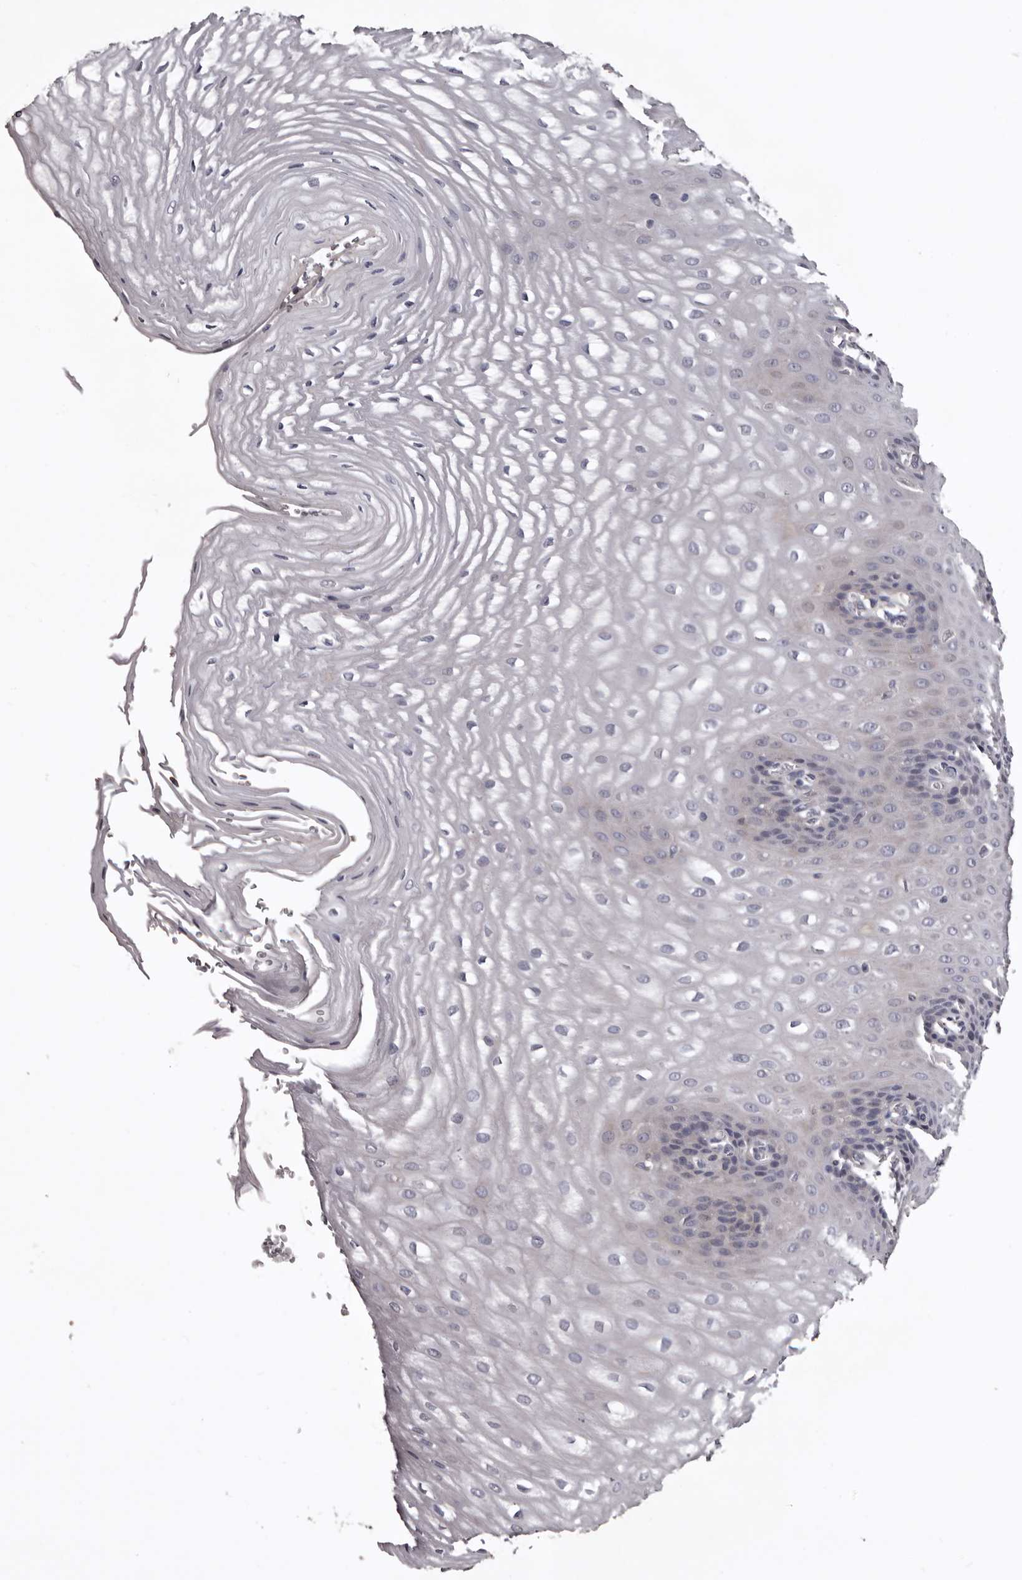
{"staining": {"intensity": "negative", "quantity": "none", "location": "none"}, "tissue": "esophagus", "cell_type": "Squamous epithelial cells", "image_type": "normal", "snomed": [{"axis": "morphology", "description": "Normal tissue, NOS"}, {"axis": "topography", "description": "Esophagus"}], "caption": "An immunohistochemistry (IHC) image of benign esophagus is shown. There is no staining in squamous epithelial cells of esophagus. Nuclei are stained in blue.", "gene": "SLC10A4", "patient": {"sex": "male", "age": 54}}